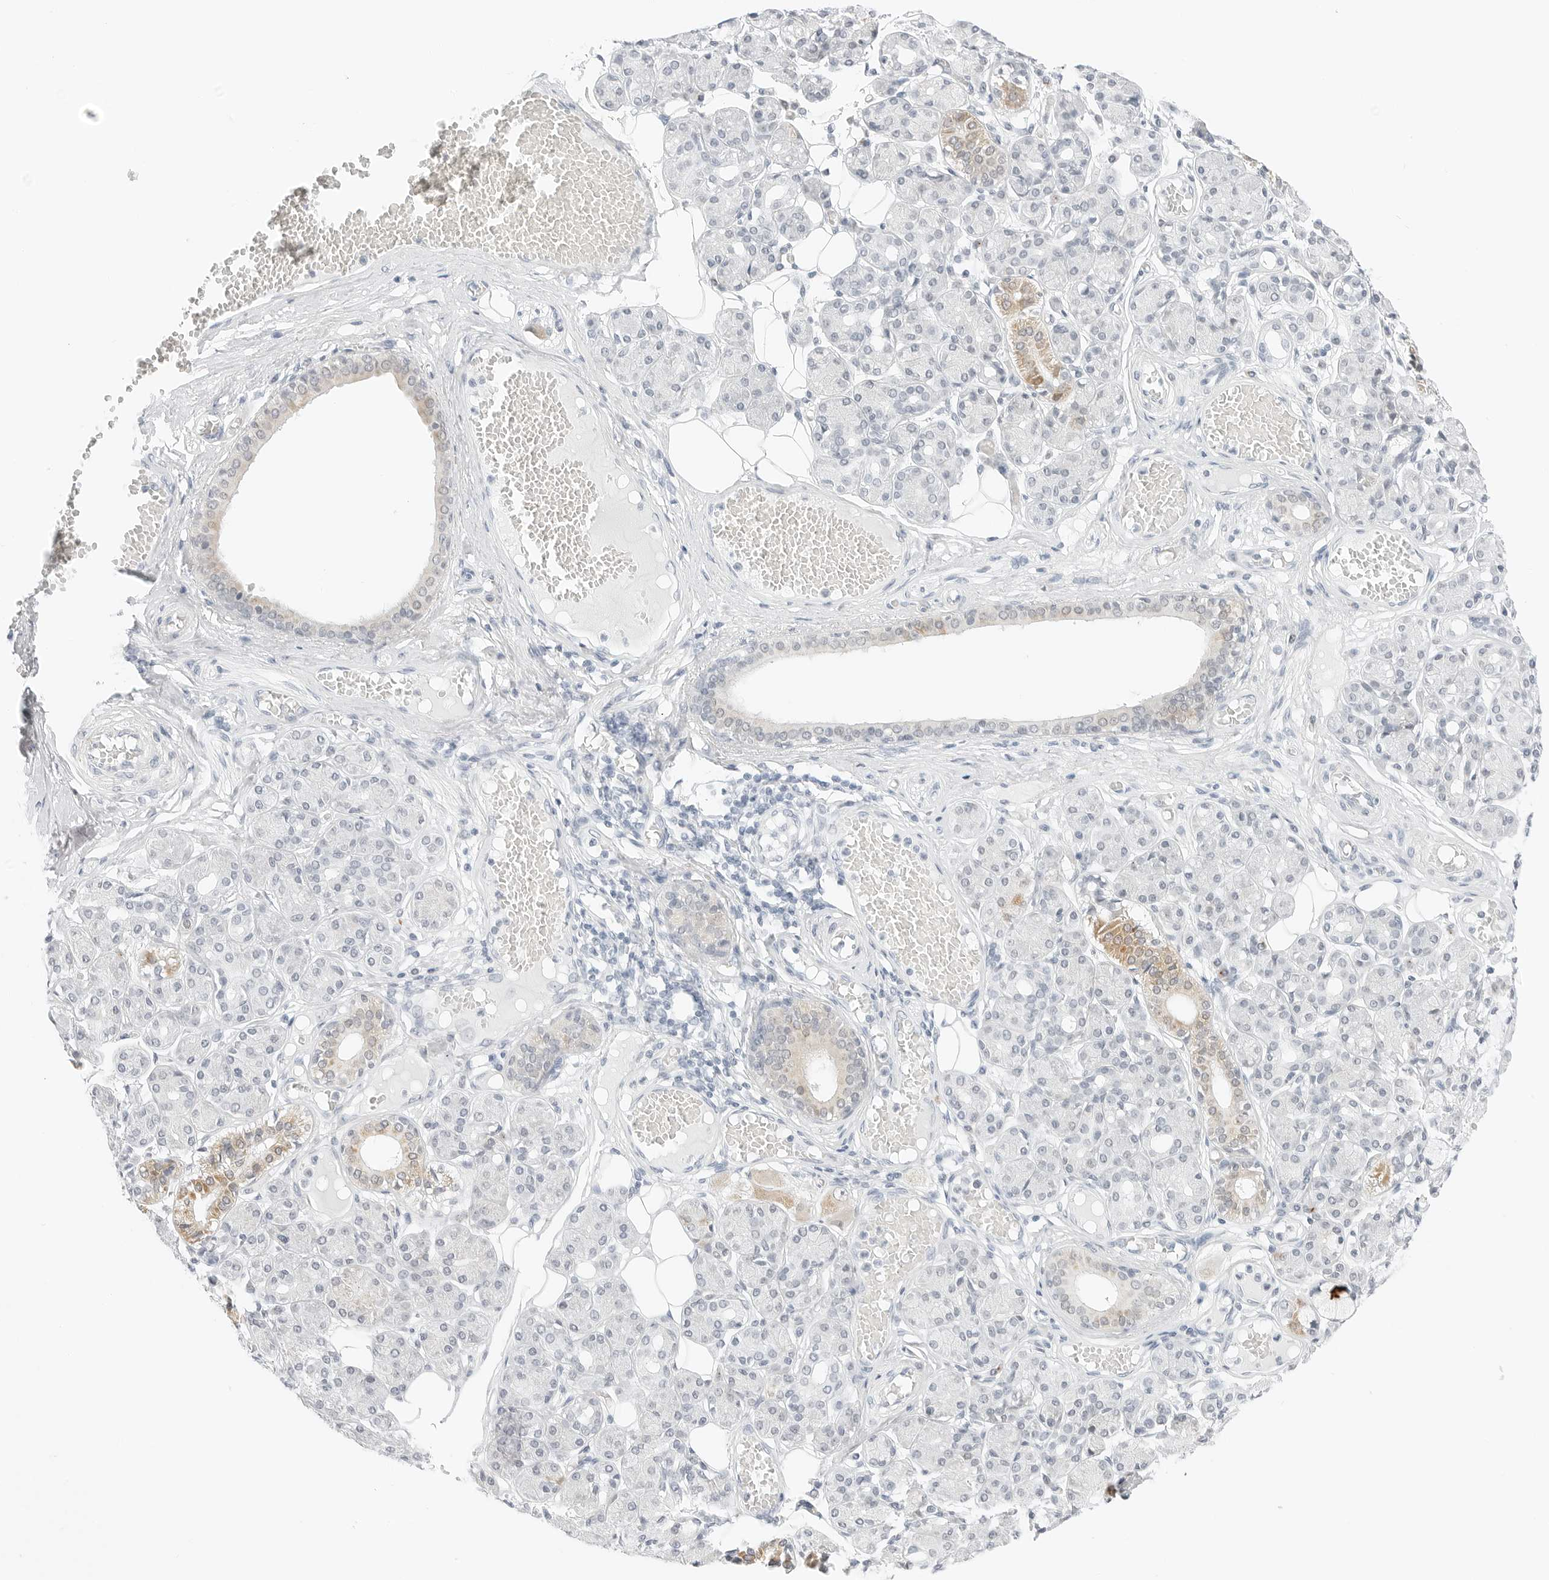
{"staining": {"intensity": "weak", "quantity": "<25%", "location": "cytoplasmic/membranous"}, "tissue": "salivary gland", "cell_type": "Glandular cells", "image_type": "normal", "snomed": [{"axis": "morphology", "description": "Normal tissue, NOS"}, {"axis": "topography", "description": "Salivary gland"}], "caption": "DAB immunohistochemical staining of unremarkable human salivary gland demonstrates no significant positivity in glandular cells. The staining is performed using DAB brown chromogen with nuclei counter-stained in using hematoxylin.", "gene": "CCSAP", "patient": {"sex": "male", "age": 63}}